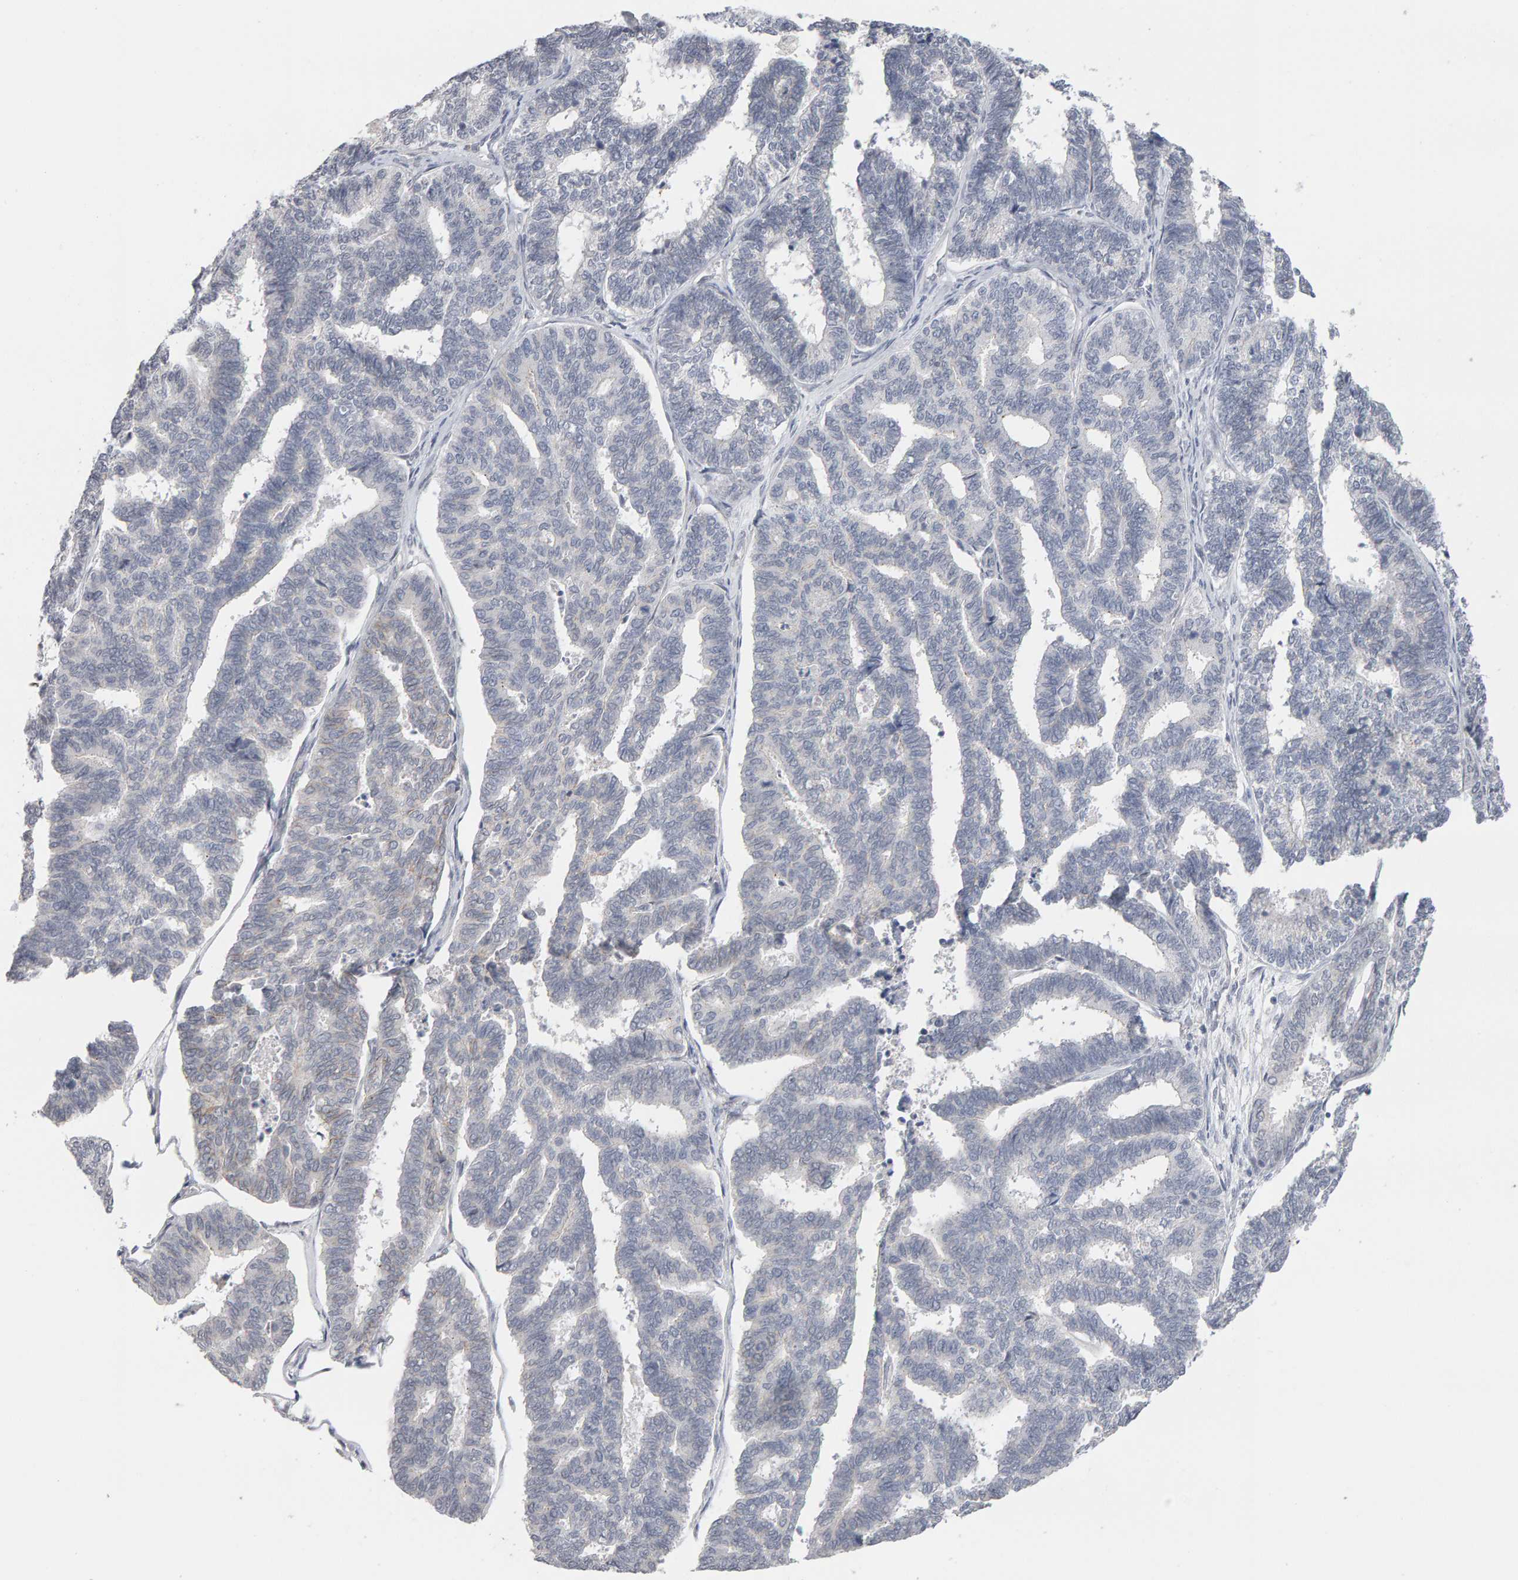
{"staining": {"intensity": "negative", "quantity": "none", "location": "none"}, "tissue": "endometrial cancer", "cell_type": "Tumor cells", "image_type": "cancer", "snomed": [{"axis": "morphology", "description": "Adenocarcinoma, NOS"}, {"axis": "topography", "description": "Endometrium"}], "caption": "Protein analysis of endometrial cancer displays no significant staining in tumor cells.", "gene": "HNF4A", "patient": {"sex": "female", "age": 70}}